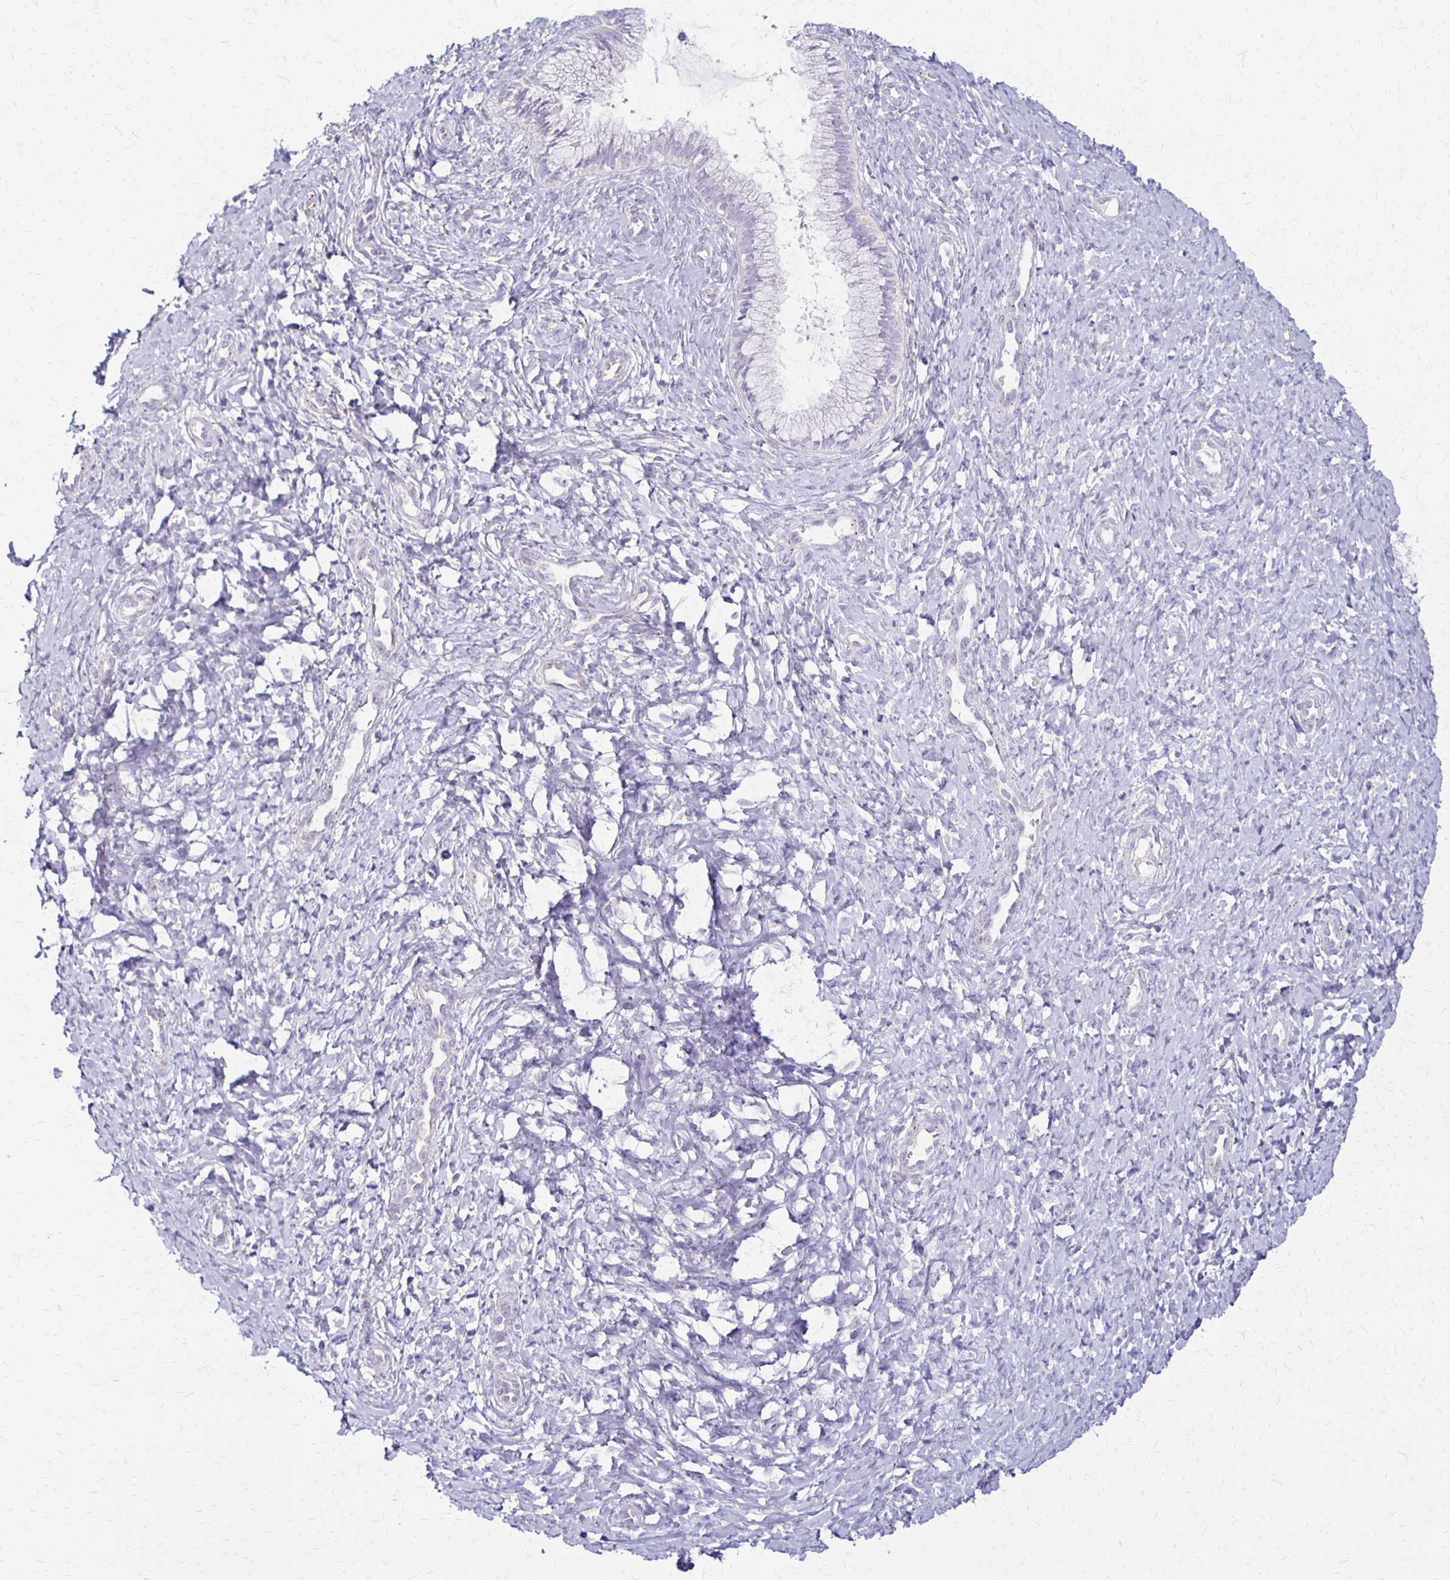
{"staining": {"intensity": "negative", "quantity": "none", "location": "none"}, "tissue": "cervix", "cell_type": "Glandular cells", "image_type": "normal", "snomed": [{"axis": "morphology", "description": "Normal tissue, NOS"}, {"axis": "topography", "description": "Cervix"}], "caption": "Immunohistochemistry image of unremarkable cervix stained for a protein (brown), which reveals no expression in glandular cells. (DAB immunohistochemistry (IHC) visualized using brightfield microscopy, high magnification).", "gene": "RHOC", "patient": {"sex": "female", "age": 37}}